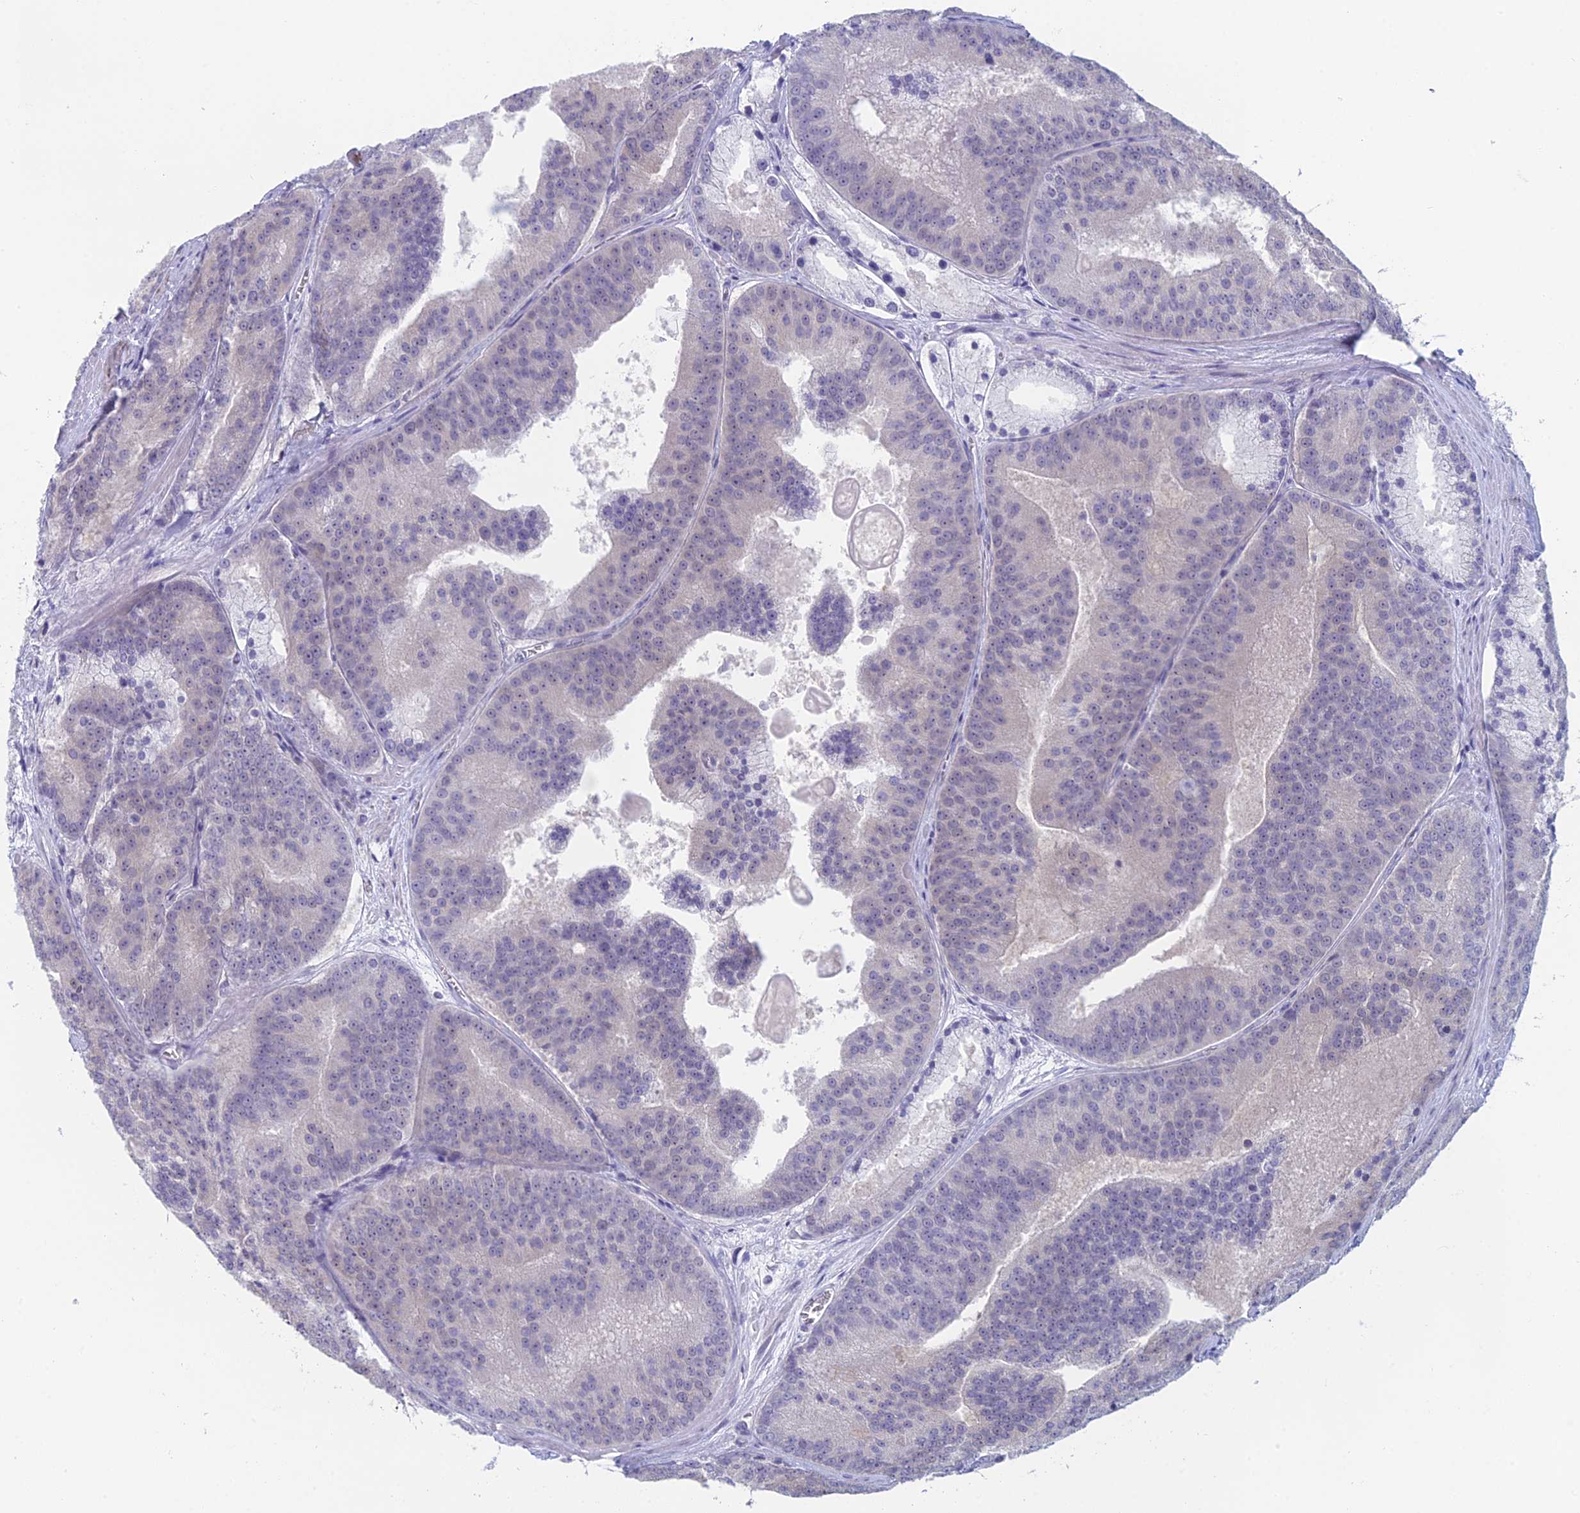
{"staining": {"intensity": "negative", "quantity": "none", "location": "none"}, "tissue": "prostate cancer", "cell_type": "Tumor cells", "image_type": "cancer", "snomed": [{"axis": "morphology", "description": "Adenocarcinoma, High grade"}, {"axis": "topography", "description": "Prostate"}], "caption": "Prostate adenocarcinoma (high-grade) stained for a protein using IHC shows no positivity tumor cells.", "gene": "PPP1R26", "patient": {"sex": "male", "age": 61}}